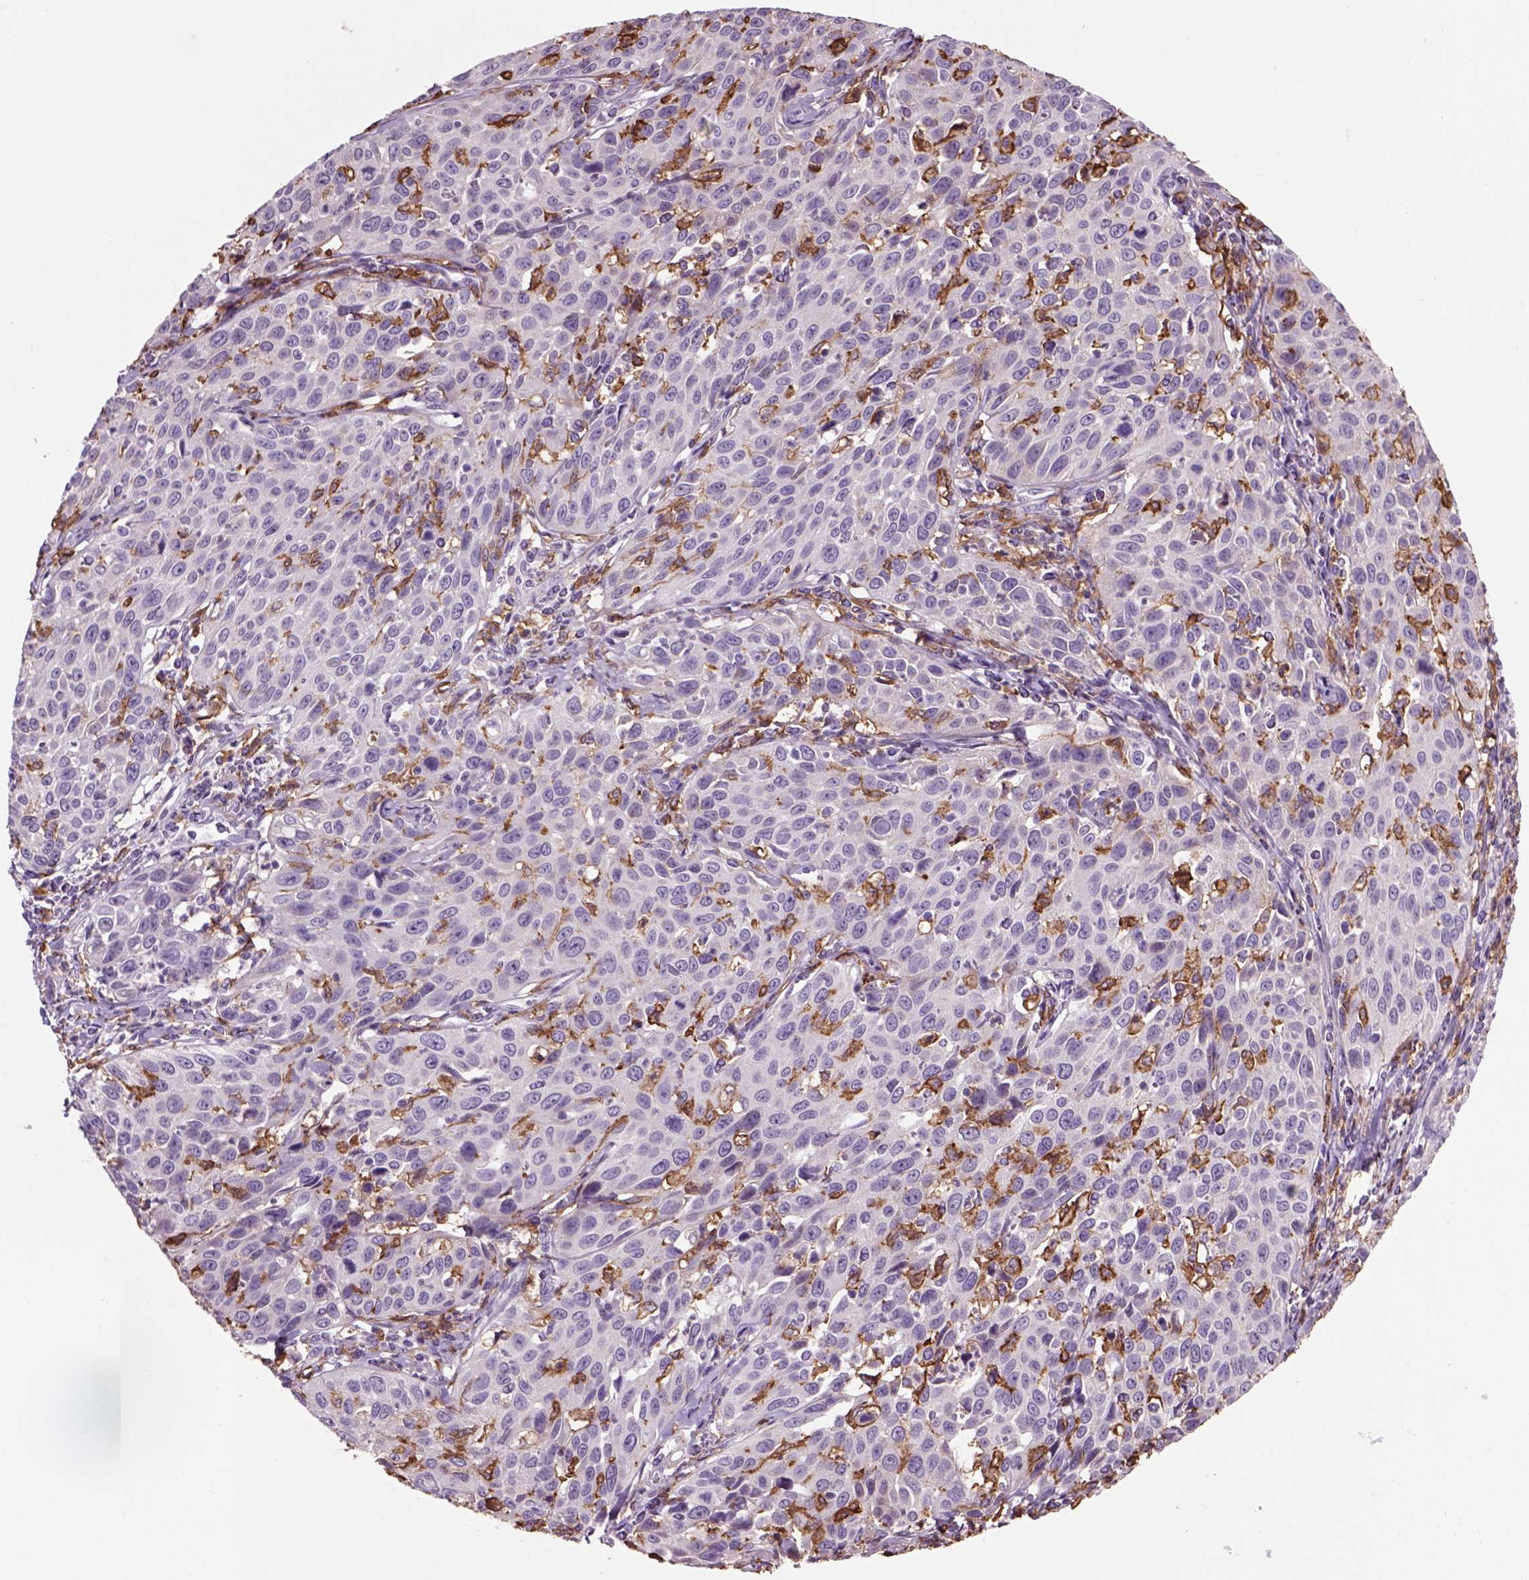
{"staining": {"intensity": "negative", "quantity": "none", "location": "none"}, "tissue": "cervical cancer", "cell_type": "Tumor cells", "image_type": "cancer", "snomed": [{"axis": "morphology", "description": "Squamous cell carcinoma, NOS"}, {"axis": "topography", "description": "Cervix"}], "caption": "Immunohistochemical staining of human cervical cancer (squamous cell carcinoma) shows no significant expression in tumor cells. (DAB (3,3'-diaminobenzidine) immunohistochemistry (IHC) with hematoxylin counter stain).", "gene": "CD14", "patient": {"sex": "female", "age": 26}}